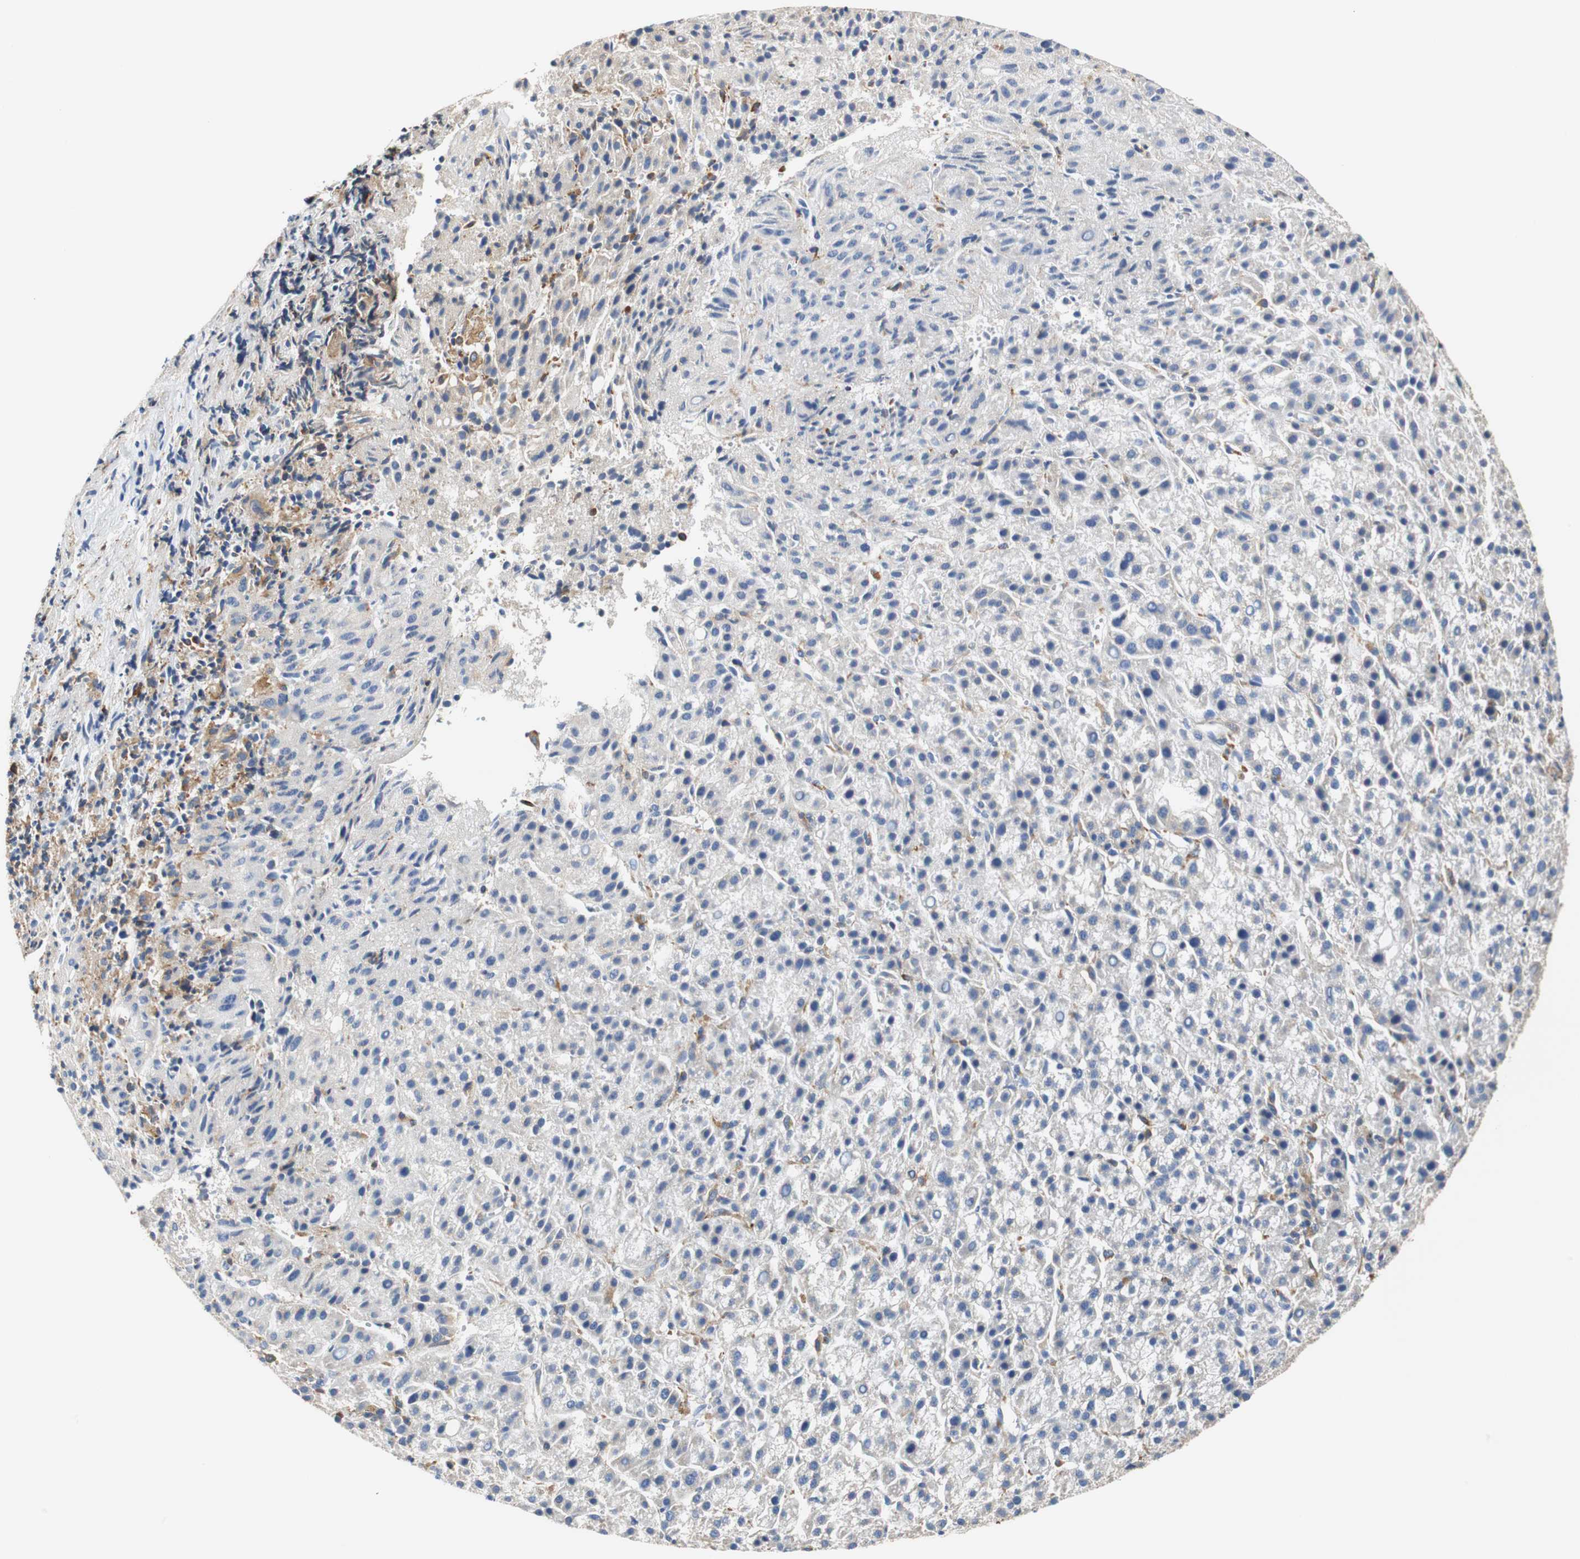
{"staining": {"intensity": "moderate", "quantity": "<25%", "location": "cytoplasmic/membranous"}, "tissue": "liver cancer", "cell_type": "Tumor cells", "image_type": "cancer", "snomed": [{"axis": "morphology", "description": "Carcinoma, Hepatocellular, NOS"}, {"axis": "topography", "description": "Liver"}], "caption": "Immunohistochemical staining of hepatocellular carcinoma (liver) reveals moderate cytoplasmic/membranous protein expression in approximately <25% of tumor cells. (Brightfield microscopy of DAB IHC at high magnification).", "gene": "VAMP8", "patient": {"sex": "female", "age": 58}}